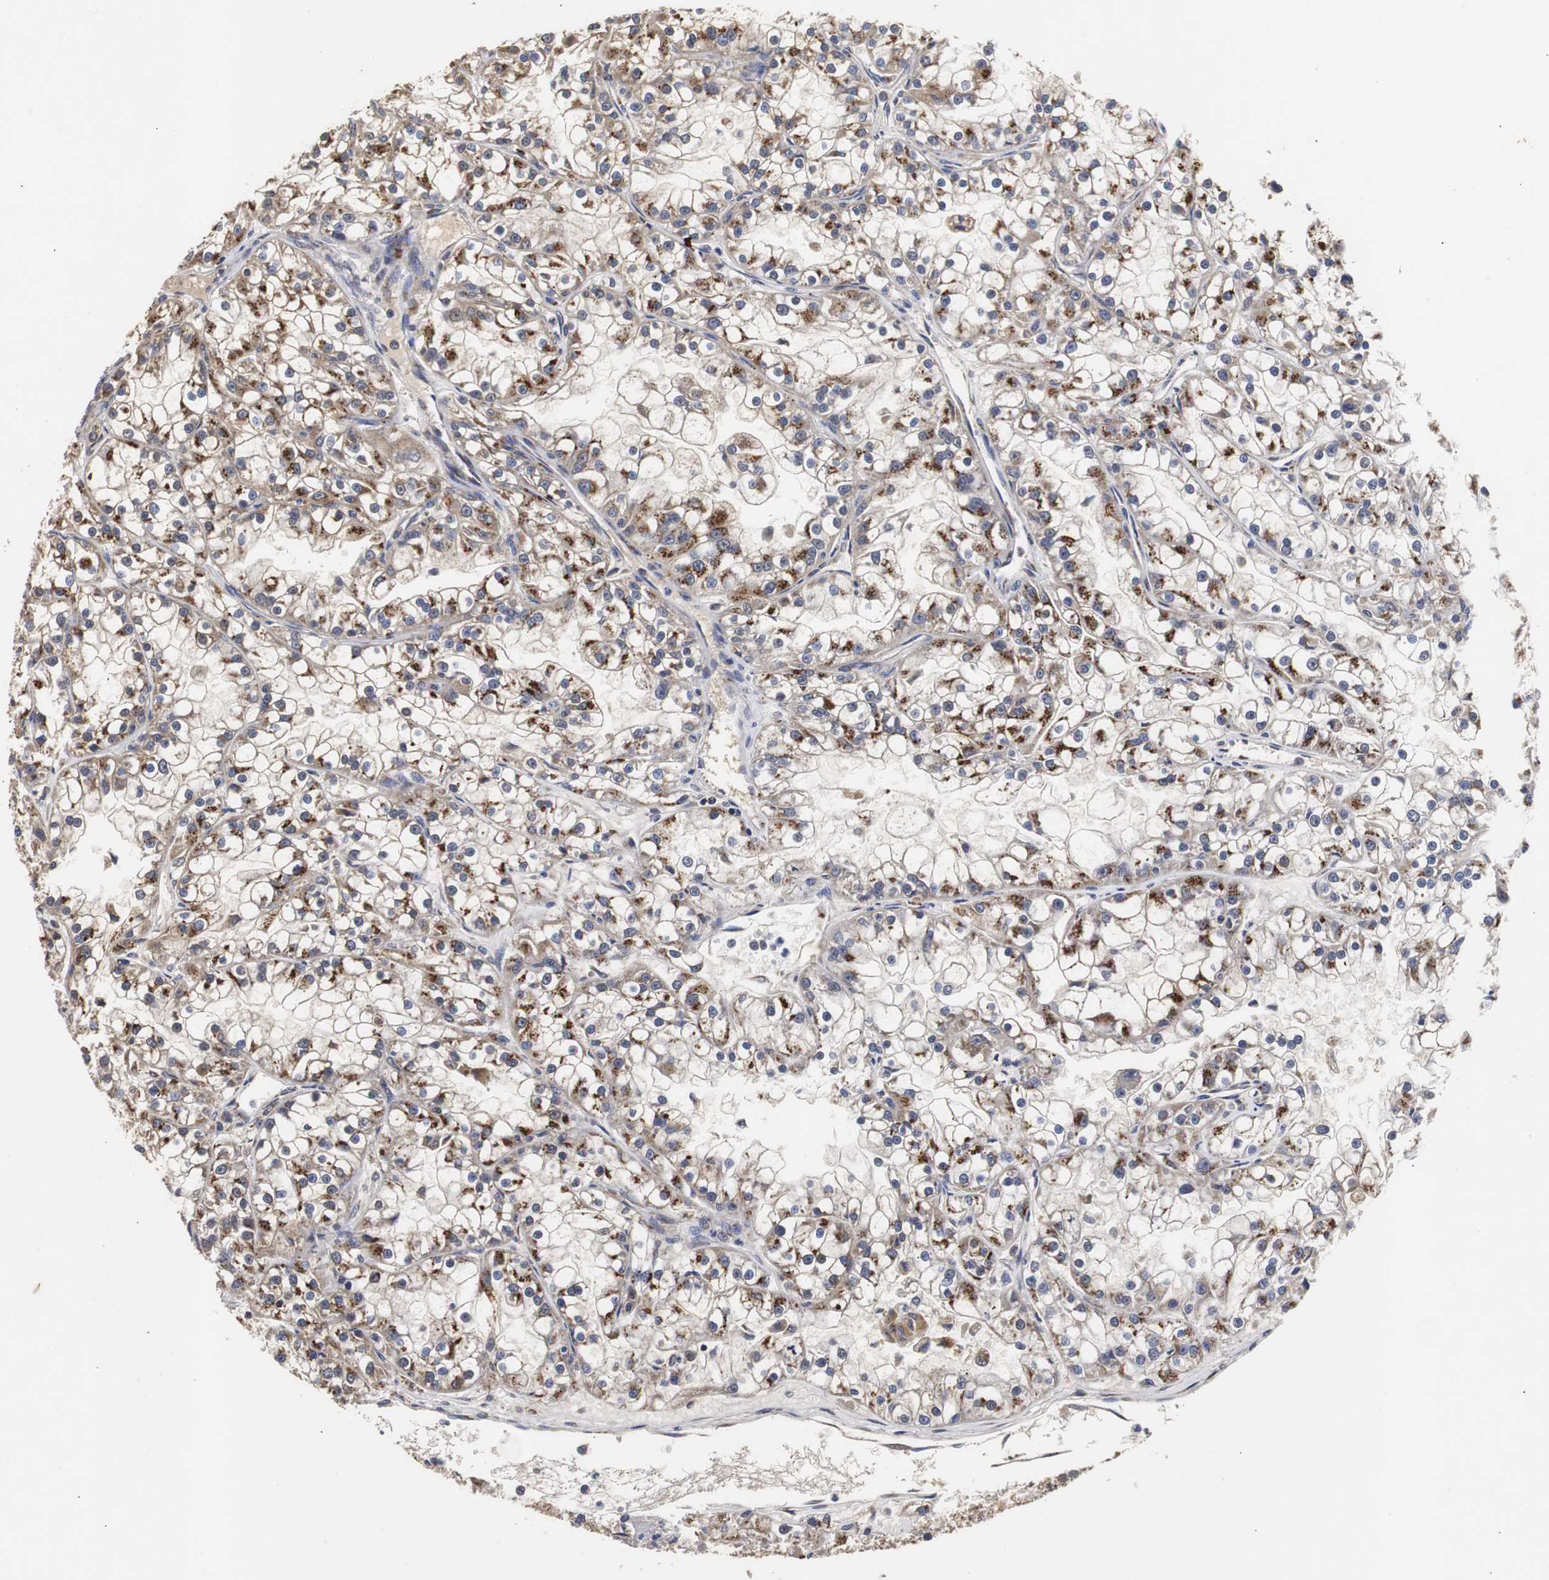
{"staining": {"intensity": "strong", "quantity": "25%-75%", "location": "cytoplasmic/membranous"}, "tissue": "renal cancer", "cell_type": "Tumor cells", "image_type": "cancer", "snomed": [{"axis": "morphology", "description": "Adenocarcinoma, NOS"}, {"axis": "topography", "description": "Kidney"}], "caption": "About 25%-75% of tumor cells in renal adenocarcinoma display strong cytoplasmic/membranous protein expression as visualized by brown immunohistochemical staining.", "gene": "HSD17B10", "patient": {"sex": "female", "age": 52}}